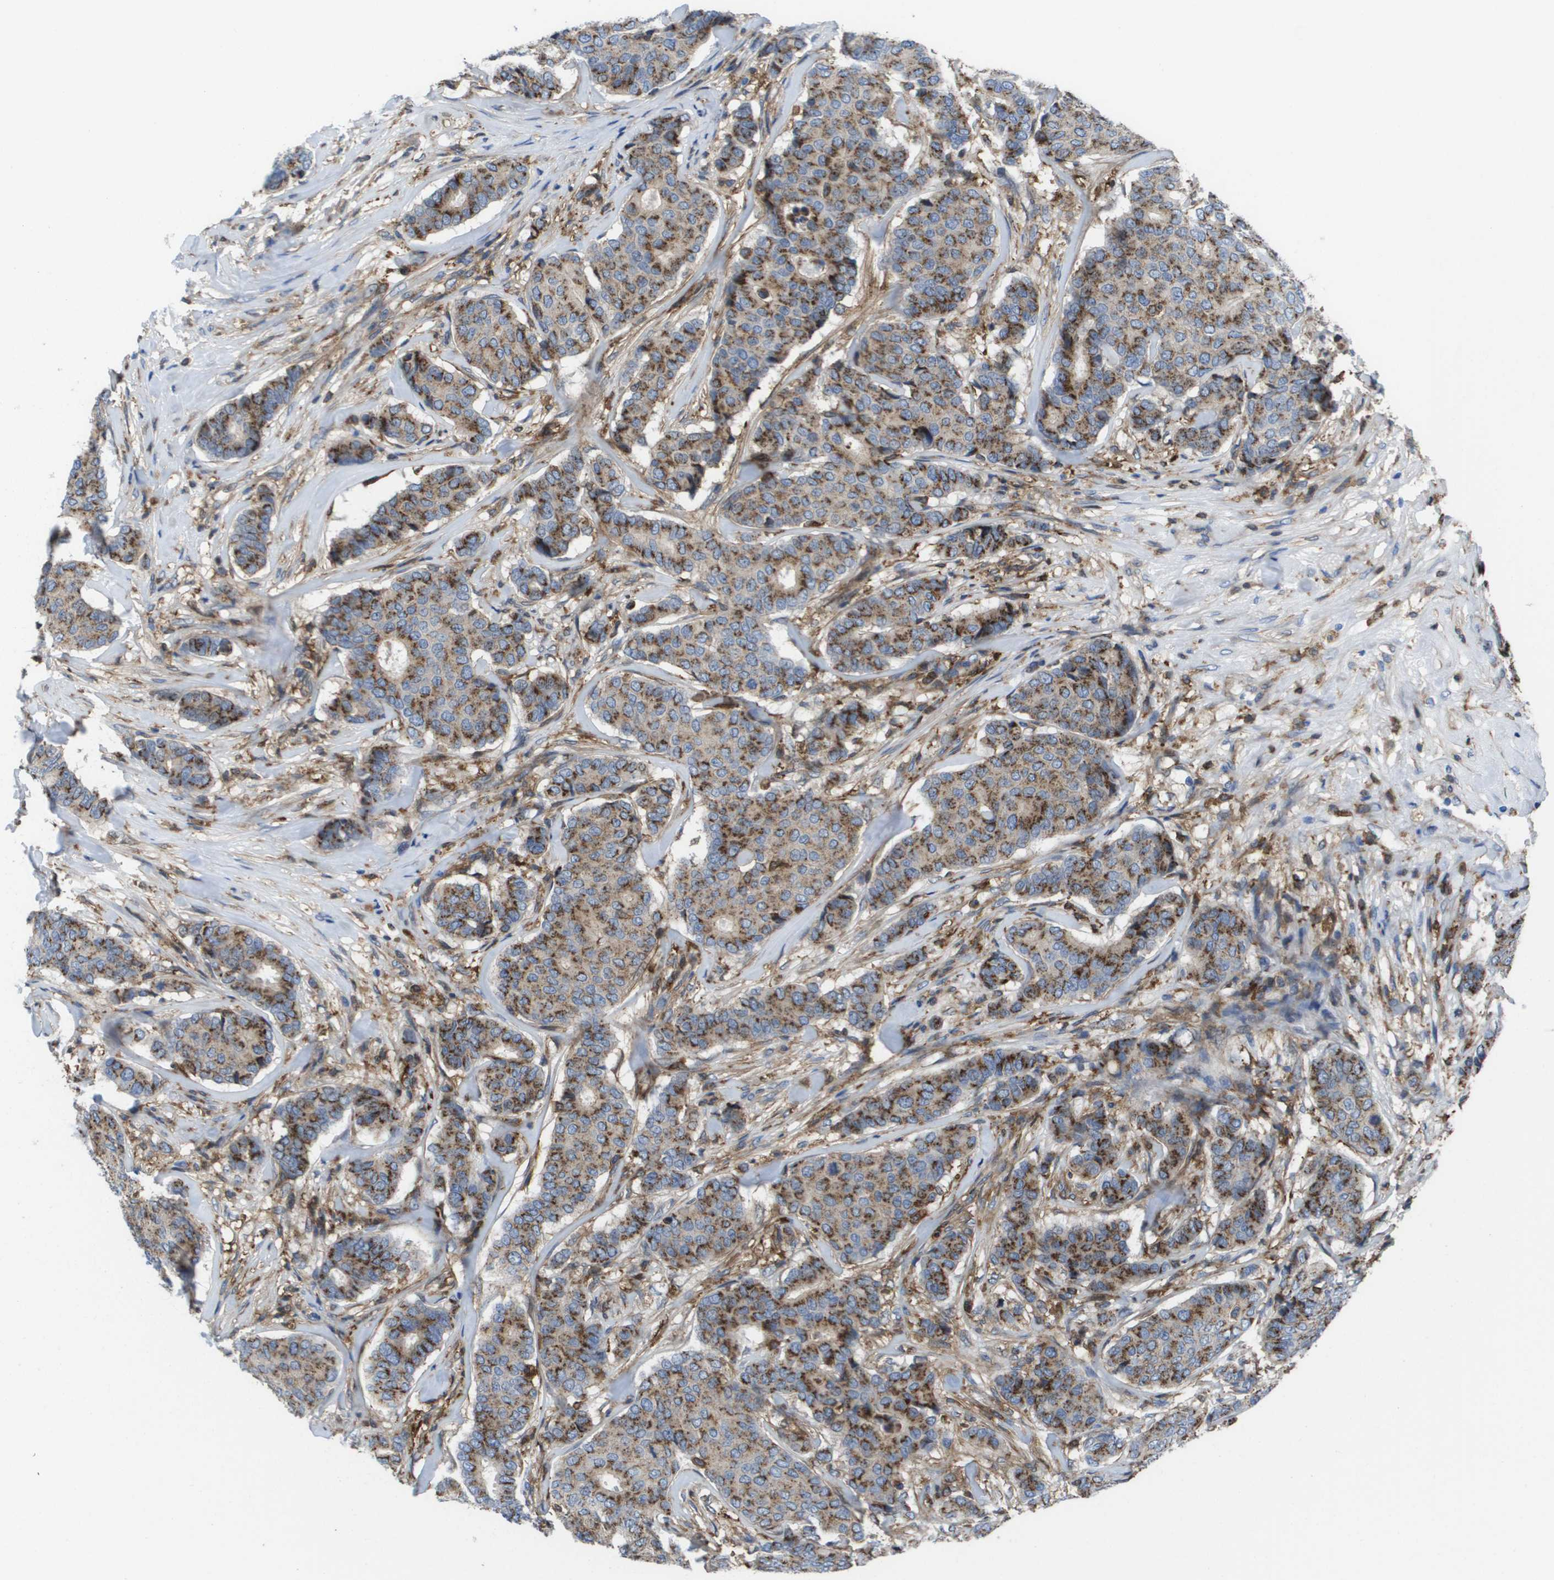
{"staining": {"intensity": "moderate", "quantity": ">75%", "location": "cytoplasmic/membranous"}, "tissue": "breast cancer", "cell_type": "Tumor cells", "image_type": "cancer", "snomed": [{"axis": "morphology", "description": "Duct carcinoma"}, {"axis": "topography", "description": "Breast"}], "caption": "Approximately >75% of tumor cells in breast infiltrating ductal carcinoma display moderate cytoplasmic/membranous protein expression as visualized by brown immunohistochemical staining.", "gene": "SLC37A2", "patient": {"sex": "female", "age": 75}}